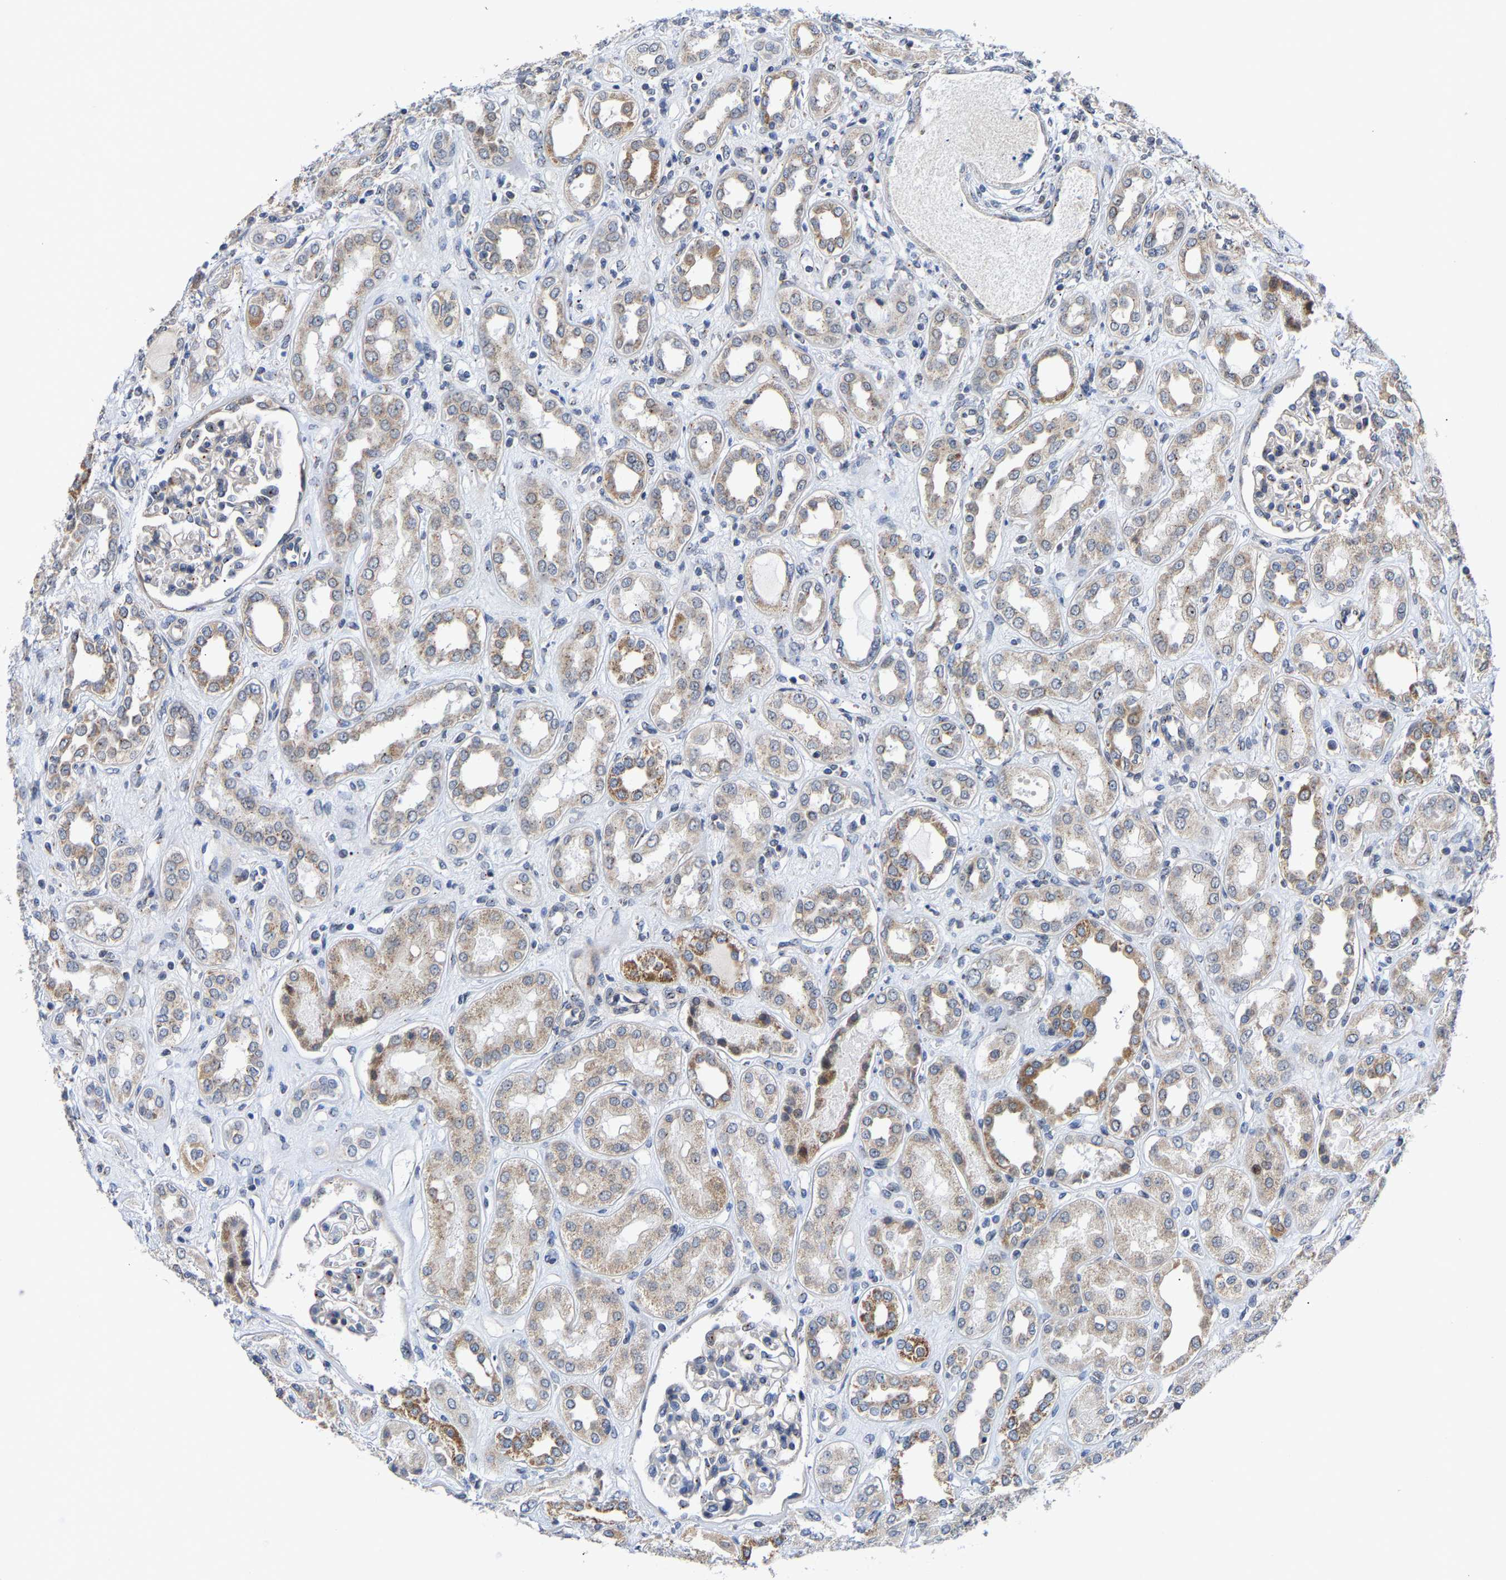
{"staining": {"intensity": "weak", "quantity": "<25%", "location": "cytoplasmic/membranous"}, "tissue": "kidney", "cell_type": "Cells in glomeruli", "image_type": "normal", "snomed": [{"axis": "morphology", "description": "Normal tissue, NOS"}, {"axis": "topography", "description": "Kidney"}], "caption": "A micrograph of human kidney is negative for staining in cells in glomeruli. The staining was performed using DAB (3,3'-diaminobenzidine) to visualize the protein expression in brown, while the nuclei were stained in blue with hematoxylin (Magnification: 20x).", "gene": "PCNT", "patient": {"sex": "male", "age": 59}}